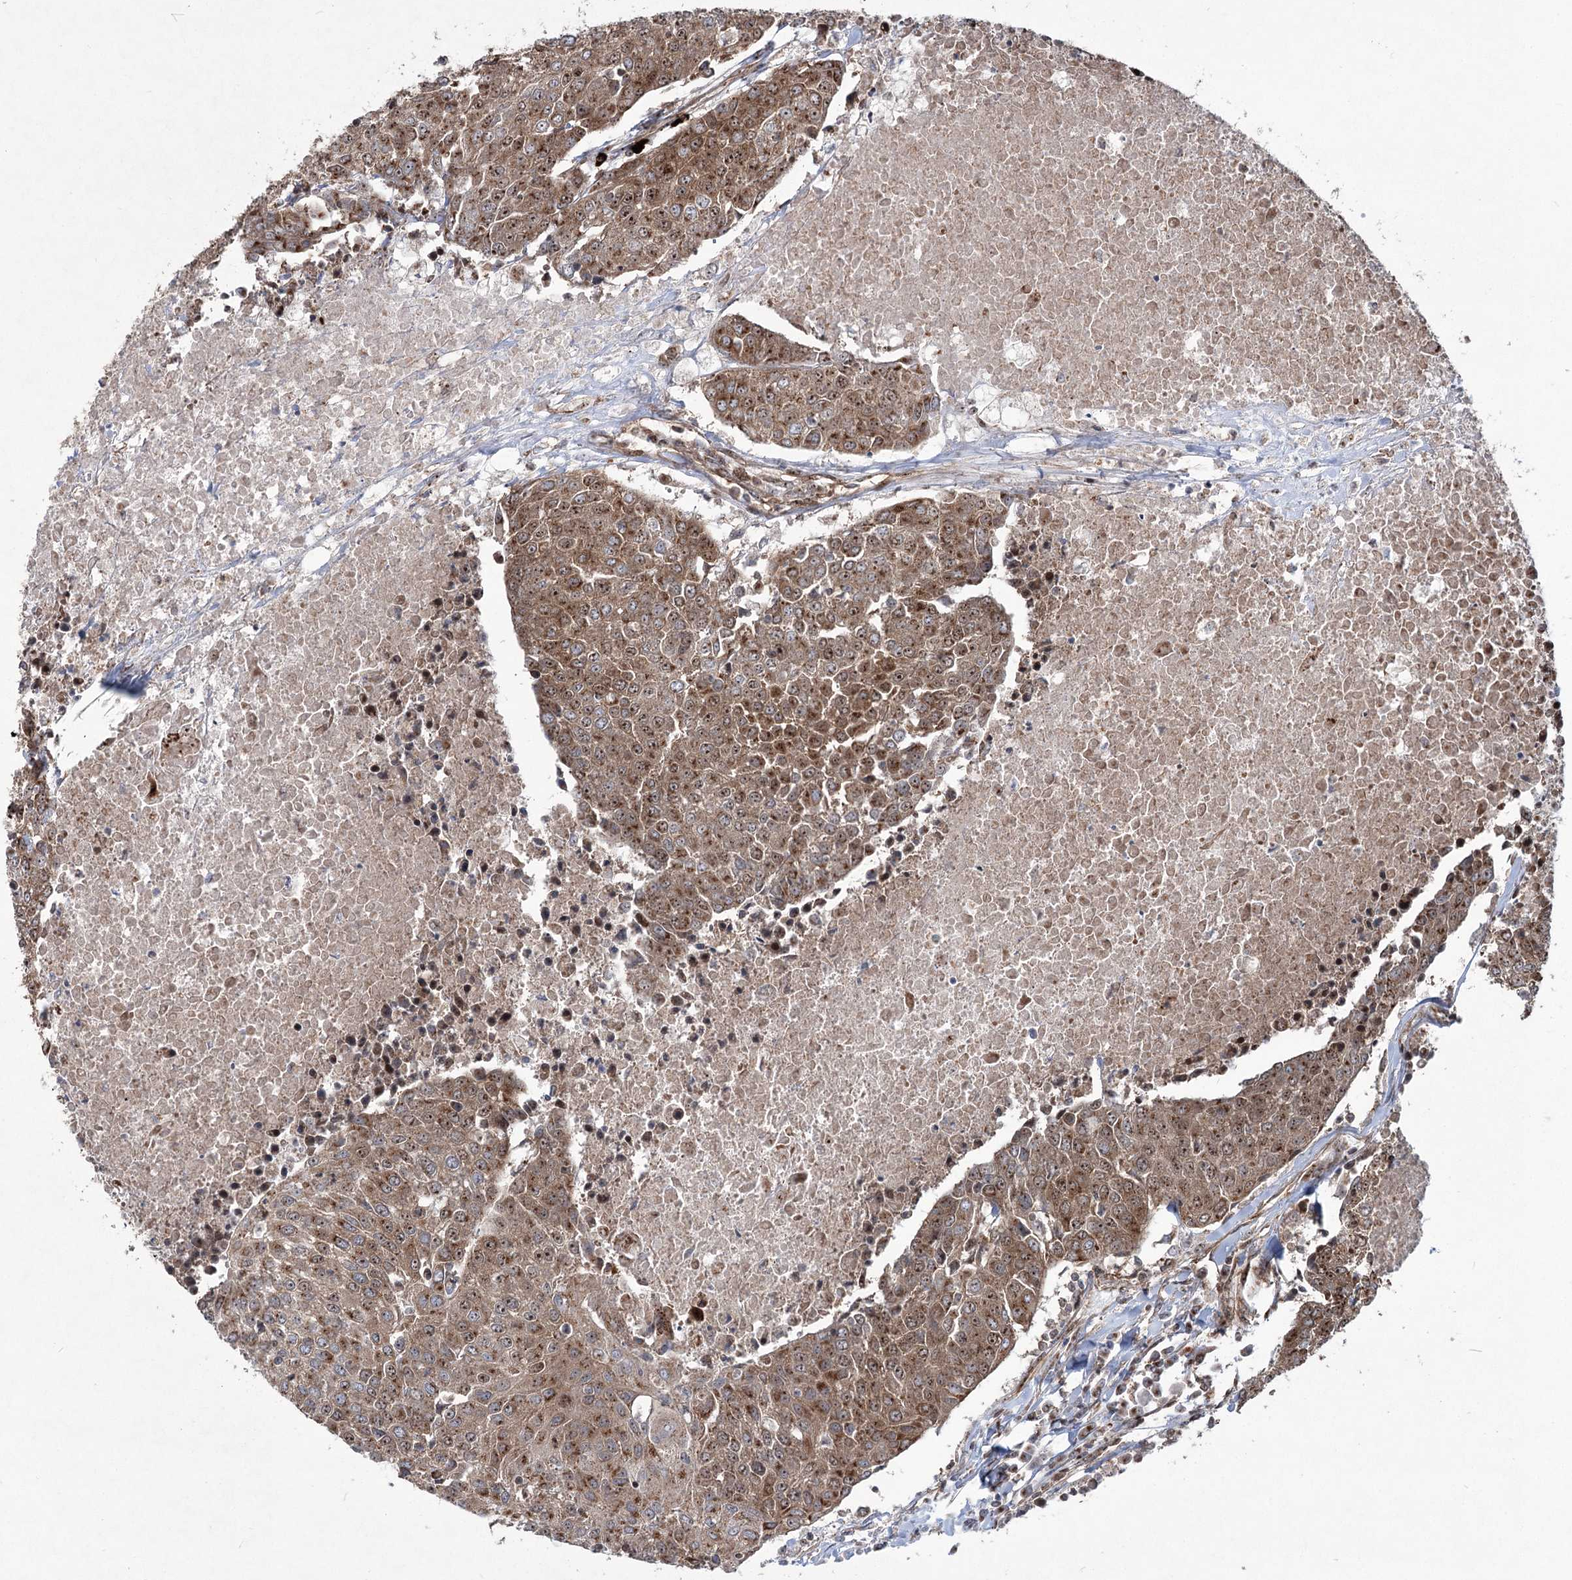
{"staining": {"intensity": "moderate", "quantity": ">75%", "location": "cytoplasmic/membranous,nuclear"}, "tissue": "urothelial cancer", "cell_type": "Tumor cells", "image_type": "cancer", "snomed": [{"axis": "morphology", "description": "Urothelial carcinoma, High grade"}, {"axis": "topography", "description": "Urinary bladder"}], "caption": "The immunohistochemical stain shows moderate cytoplasmic/membranous and nuclear staining in tumor cells of urothelial cancer tissue. Using DAB (3,3'-diaminobenzidine) (brown) and hematoxylin (blue) stains, captured at high magnification using brightfield microscopy.", "gene": "SERINC5", "patient": {"sex": "female", "age": 85}}